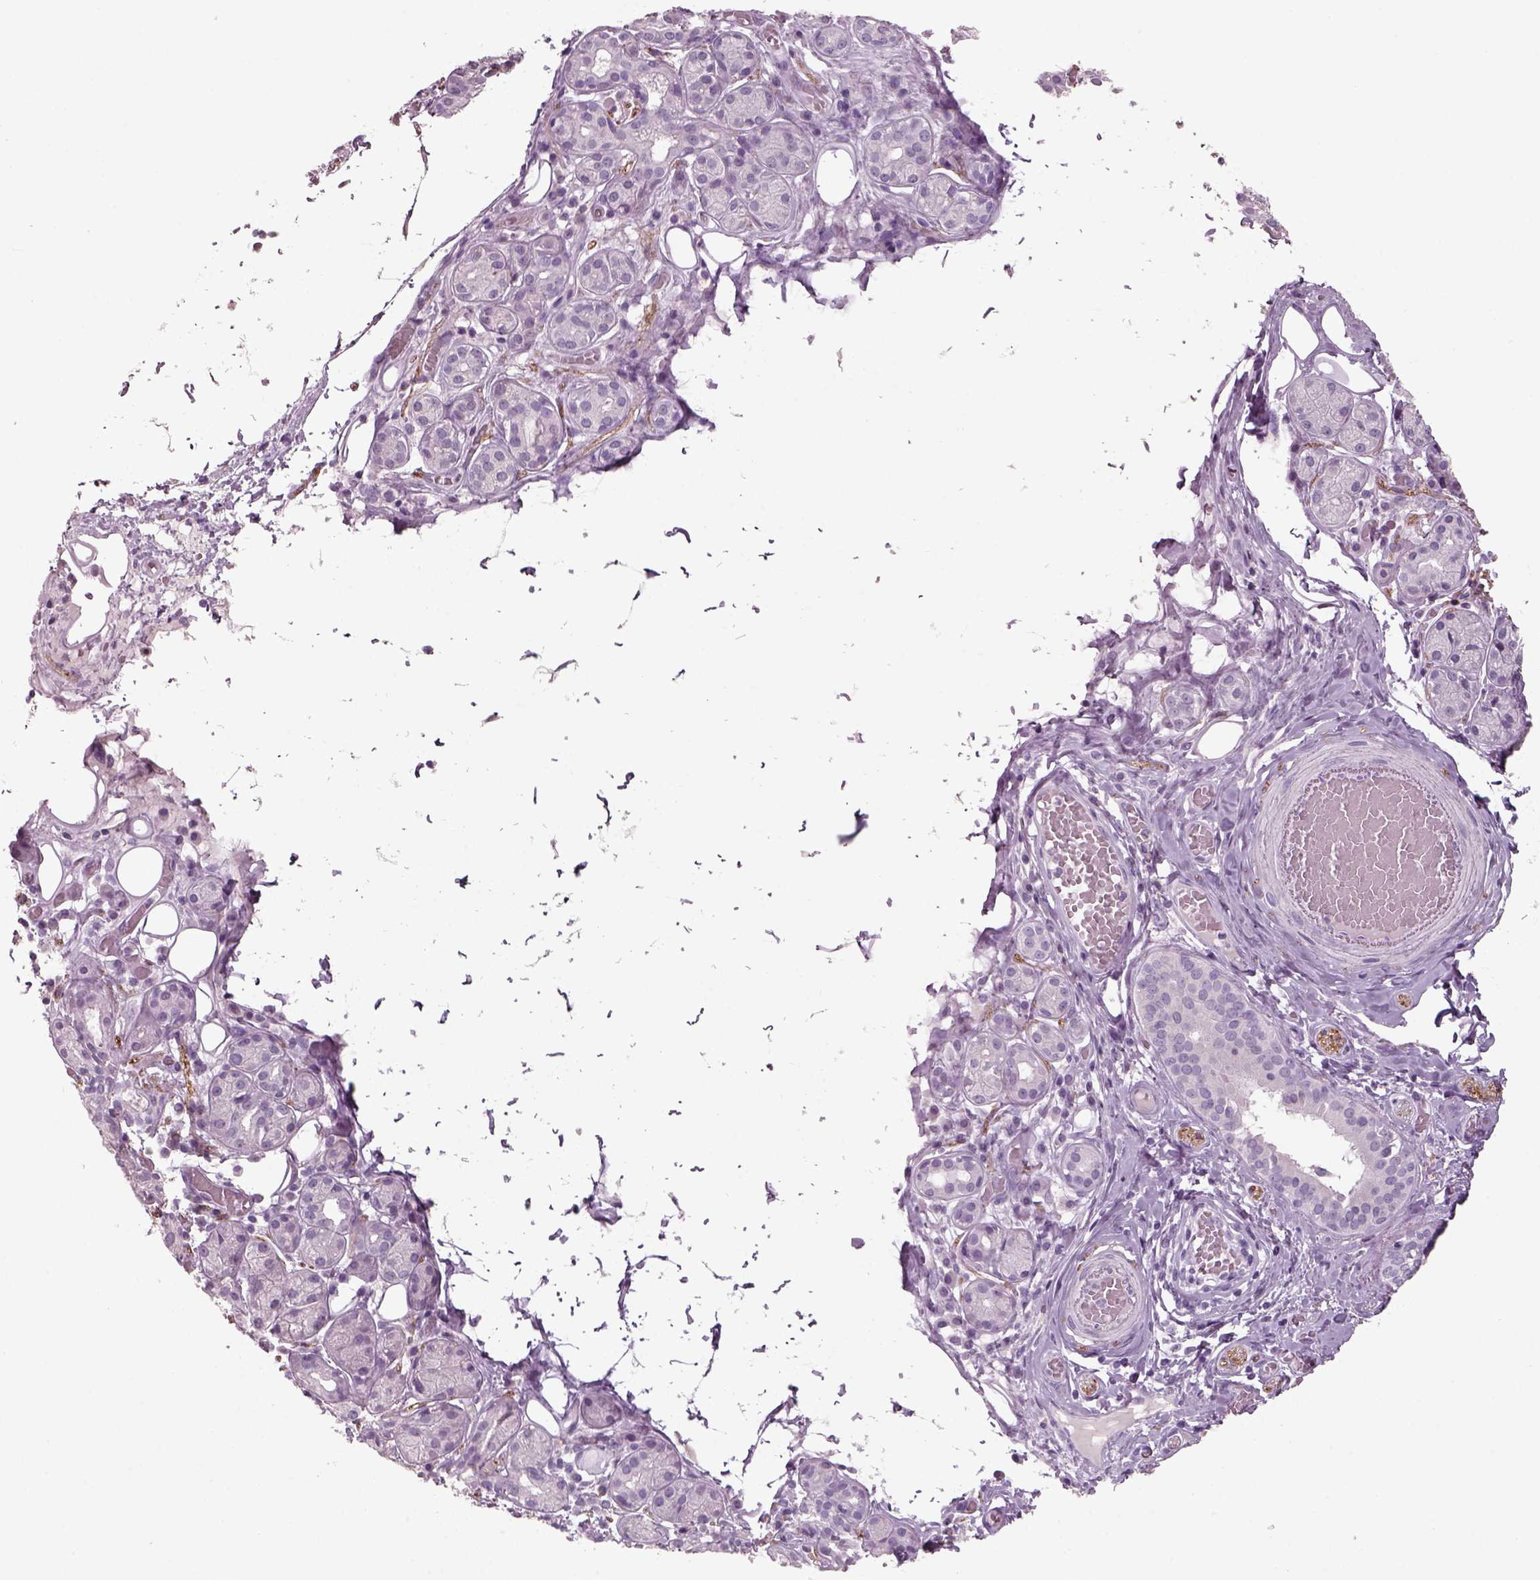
{"staining": {"intensity": "negative", "quantity": "none", "location": "none"}, "tissue": "salivary gland", "cell_type": "Glandular cells", "image_type": "normal", "snomed": [{"axis": "morphology", "description": "Normal tissue, NOS"}, {"axis": "topography", "description": "Salivary gland"}, {"axis": "topography", "description": "Peripheral nerve tissue"}], "caption": "An immunohistochemistry (IHC) micrograph of normal salivary gland is shown. There is no staining in glandular cells of salivary gland.", "gene": "SLC6A2", "patient": {"sex": "male", "age": 71}}